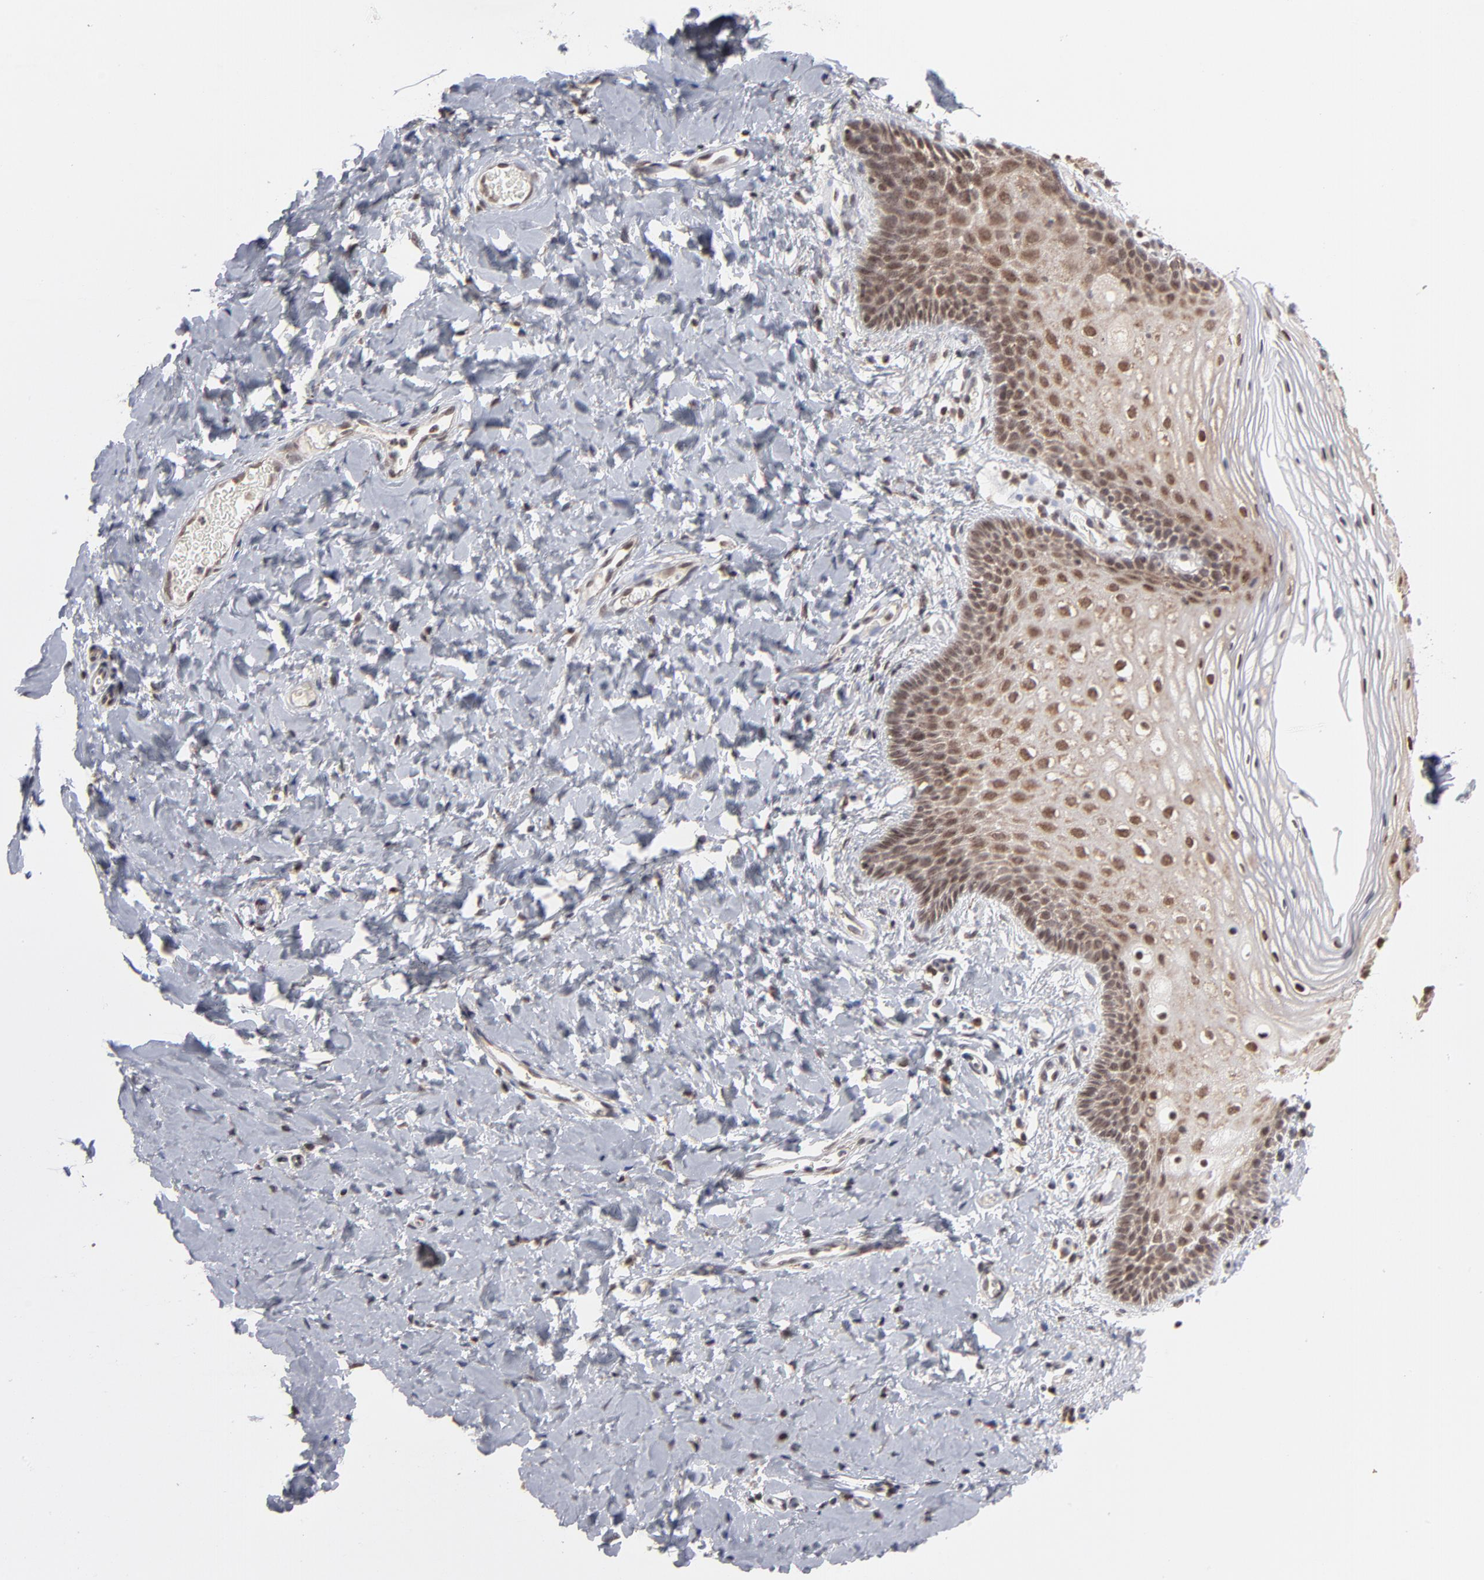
{"staining": {"intensity": "moderate", "quantity": ">75%", "location": "nuclear"}, "tissue": "vagina", "cell_type": "Squamous epithelial cells", "image_type": "normal", "snomed": [{"axis": "morphology", "description": "Normal tissue, NOS"}, {"axis": "topography", "description": "Vagina"}], "caption": "Normal vagina demonstrates moderate nuclear staining in approximately >75% of squamous epithelial cells.", "gene": "ARIH1", "patient": {"sex": "female", "age": 55}}